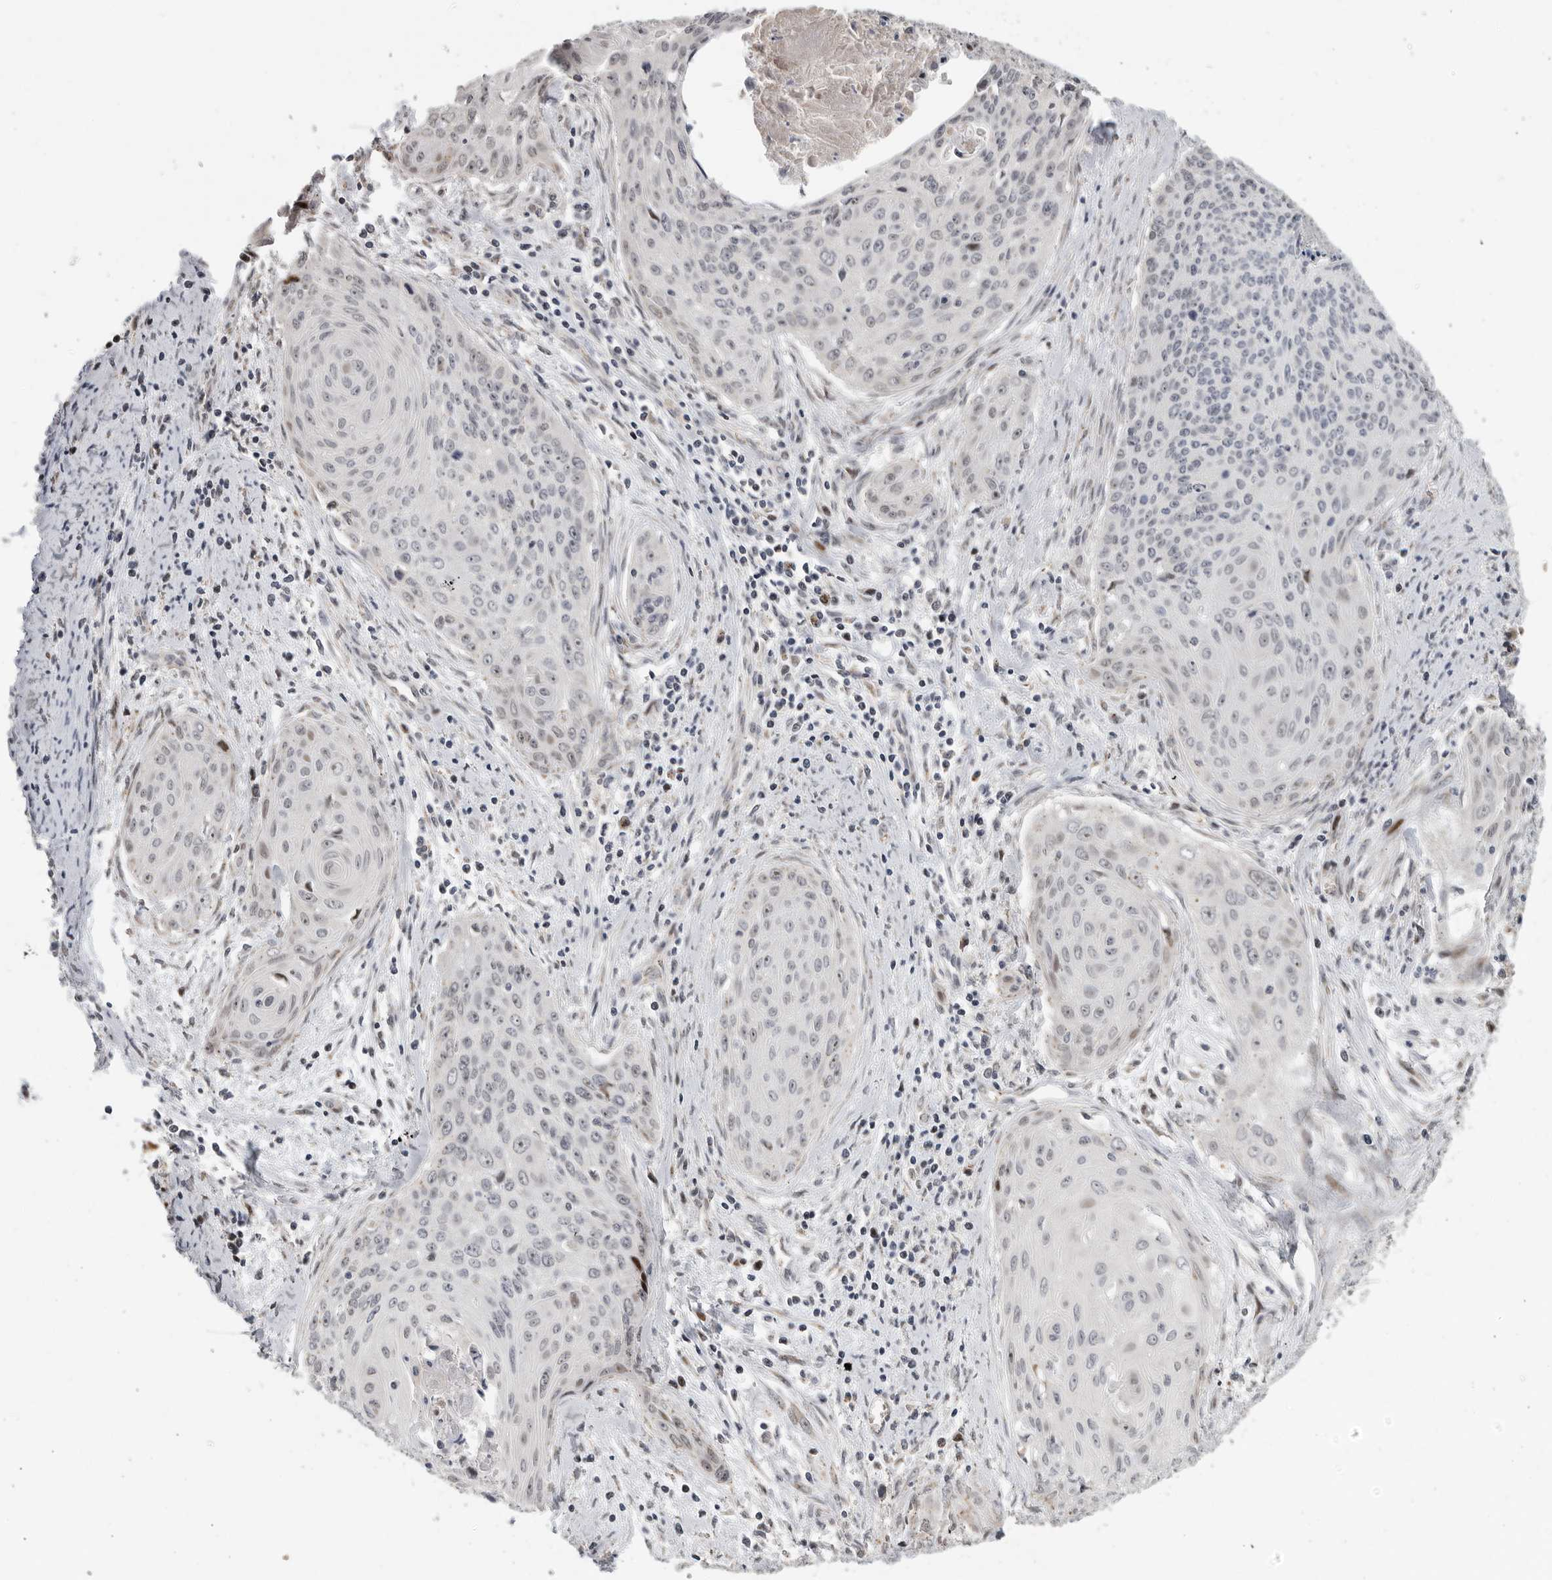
{"staining": {"intensity": "weak", "quantity": "<25%", "location": "nuclear"}, "tissue": "cervical cancer", "cell_type": "Tumor cells", "image_type": "cancer", "snomed": [{"axis": "morphology", "description": "Squamous cell carcinoma, NOS"}, {"axis": "topography", "description": "Cervix"}], "caption": "Protein analysis of squamous cell carcinoma (cervical) demonstrates no significant staining in tumor cells. (Stains: DAB immunohistochemistry (IHC) with hematoxylin counter stain, Microscopy: brightfield microscopy at high magnification).", "gene": "PCMTD1", "patient": {"sex": "female", "age": 55}}